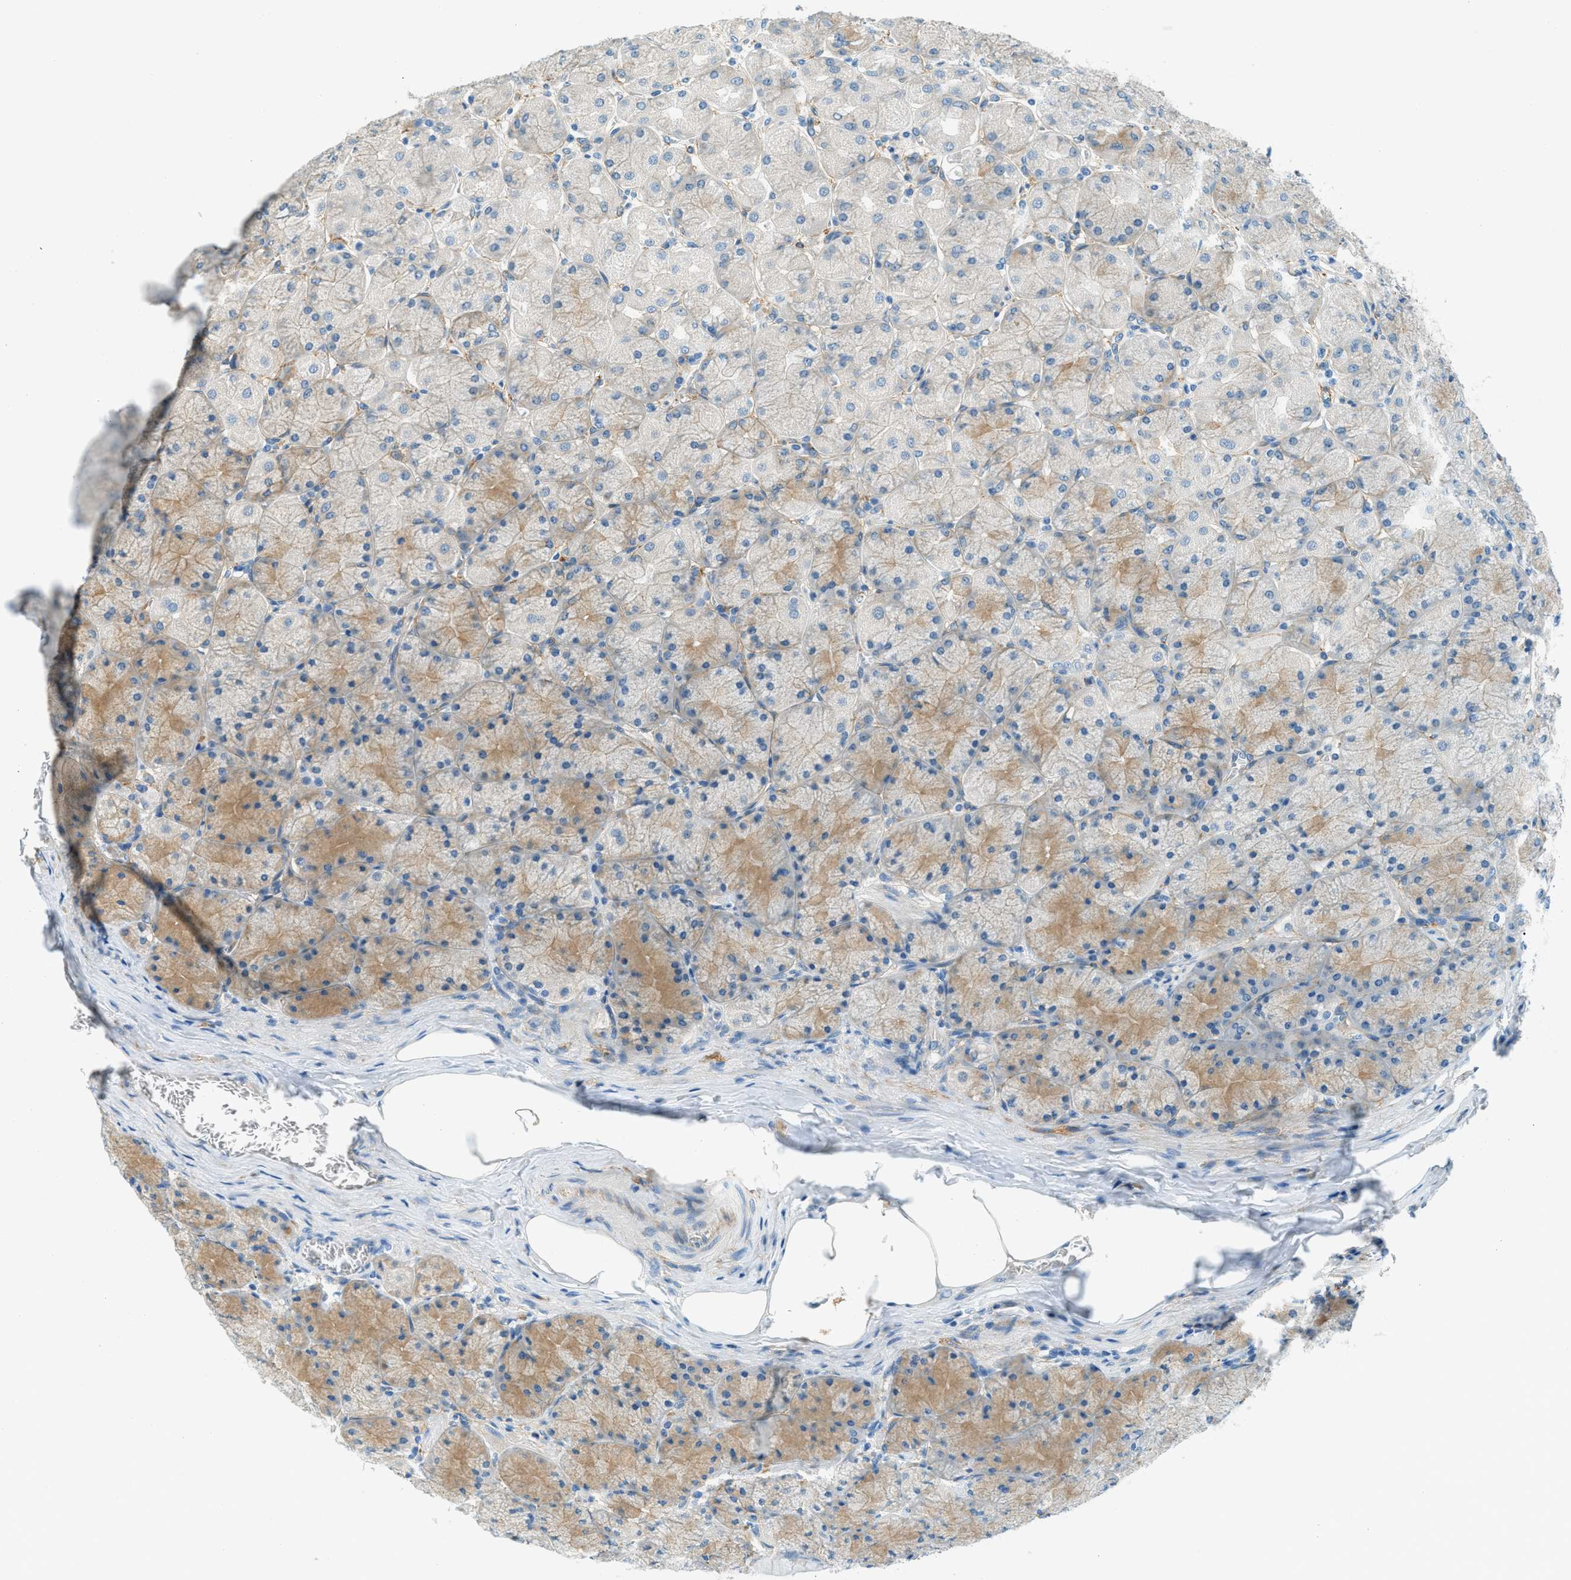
{"staining": {"intensity": "moderate", "quantity": "25%-75%", "location": "cytoplasmic/membranous"}, "tissue": "stomach", "cell_type": "Glandular cells", "image_type": "normal", "snomed": [{"axis": "morphology", "description": "Normal tissue, NOS"}, {"axis": "topography", "description": "Stomach, upper"}], "caption": "Immunohistochemical staining of normal stomach exhibits medium levels of moderate cytoplasmic/membranous positivity in about 25%-75% of glandular cells.", "gene": "ZNF367", "patient": {"sex": "female", "age": 56}}